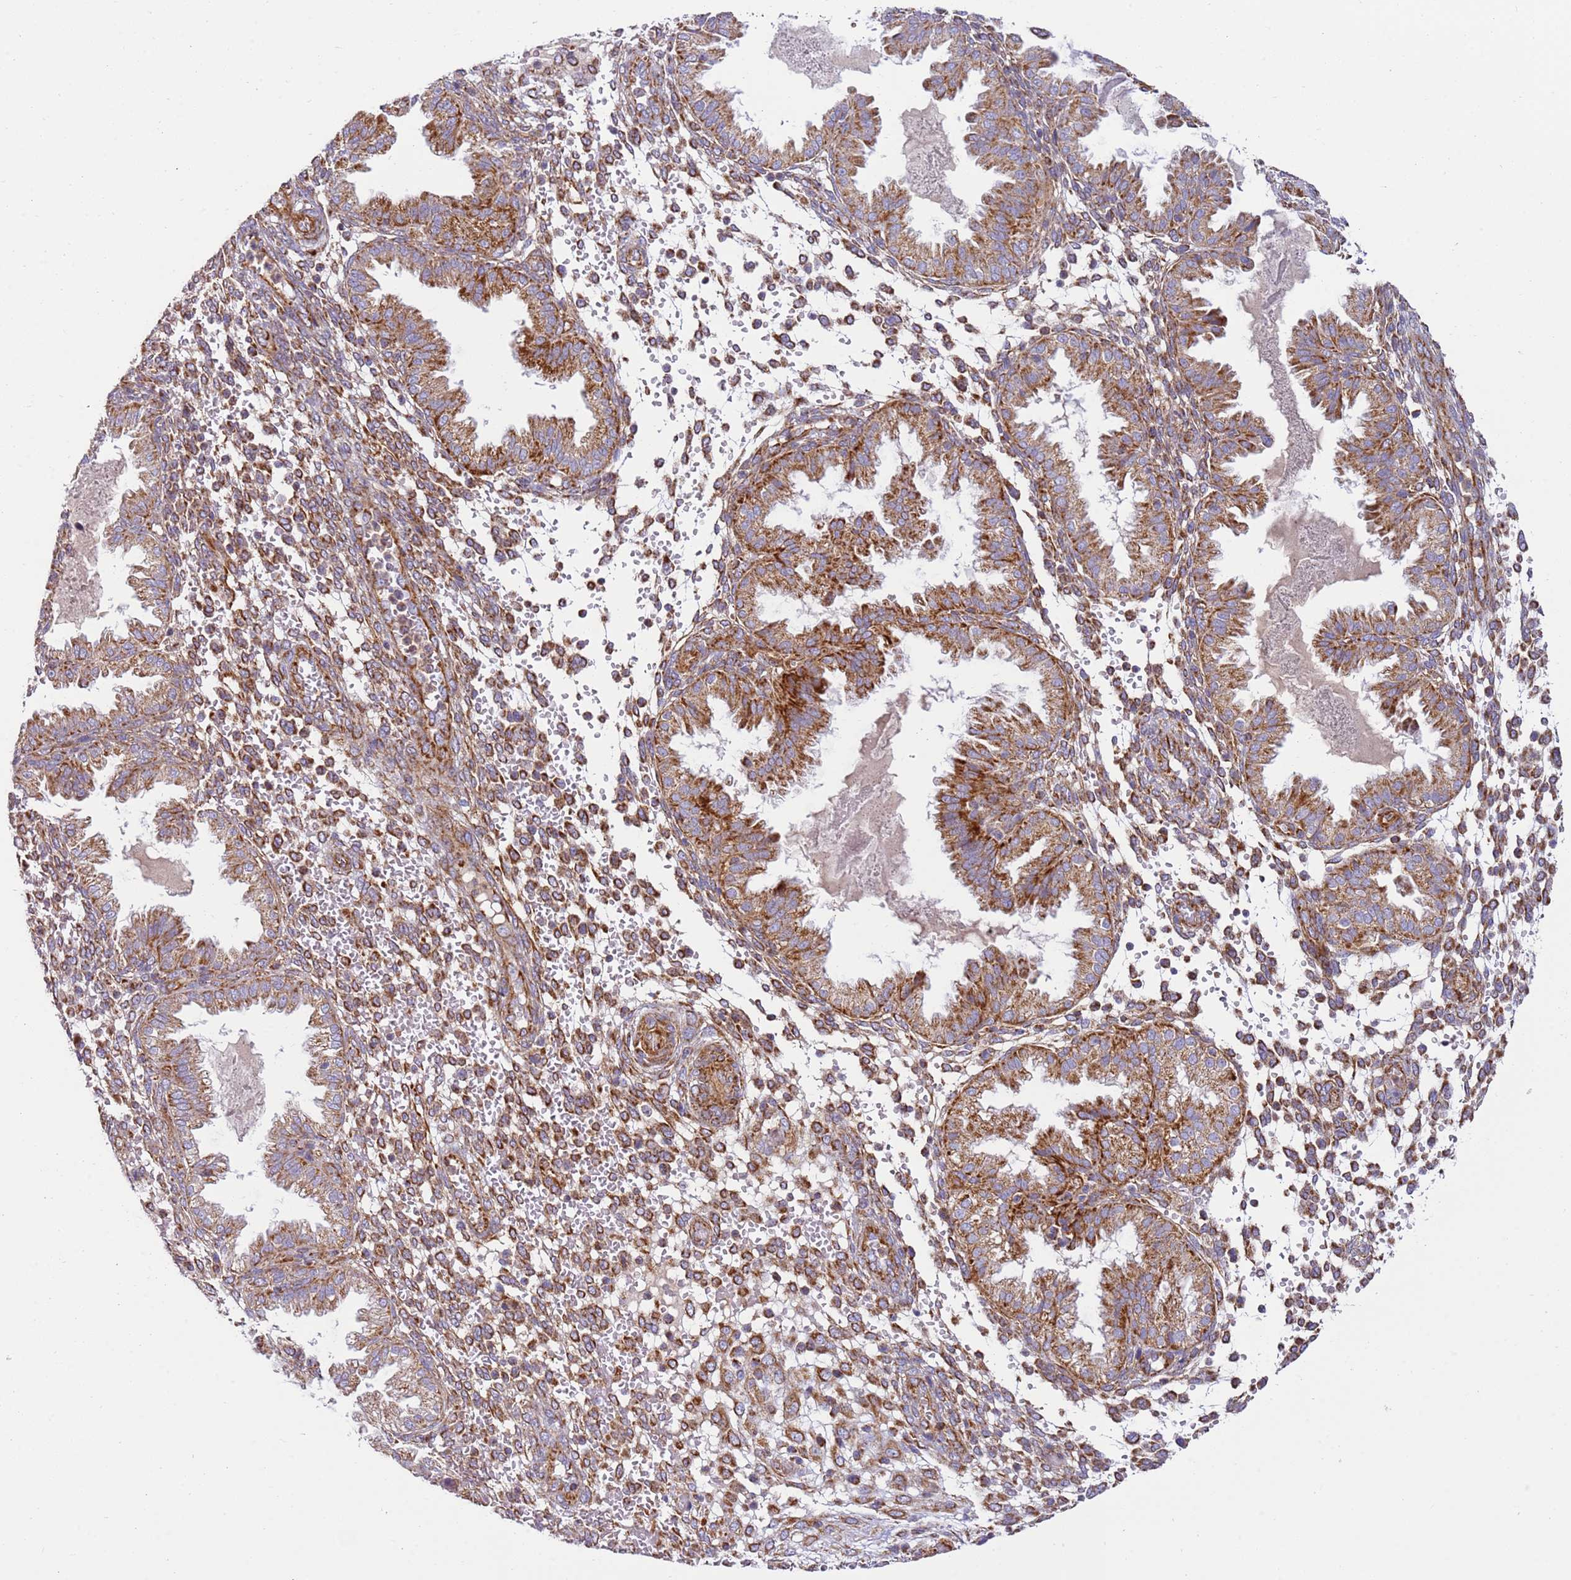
{"staining": {"intensity": "moderate", "quantity": "25%-75%", "location": "cytoplasmic/membranous"}, "tissue": "endometrium", "cell_type": "Cells in endometrial stroma", "image_type": "normal", "snomed": [{"axis": "morphology", "description": "Normal tissue, NOS"}, {"axis": "topography", "description": "Endometrium"}], "caption": "Cells in endometrial stroma reveal medium levels of moderate cytoplasmic/membranous expression in approximately 25%-75% of cells in normal endometrium. The staining was performed using DAB, with brown indicating positive protein expression. Nuclei are stained blue with hematoxylin.", "gene": "MRPL20", "patient": {"sex": "female", "age": 33}}